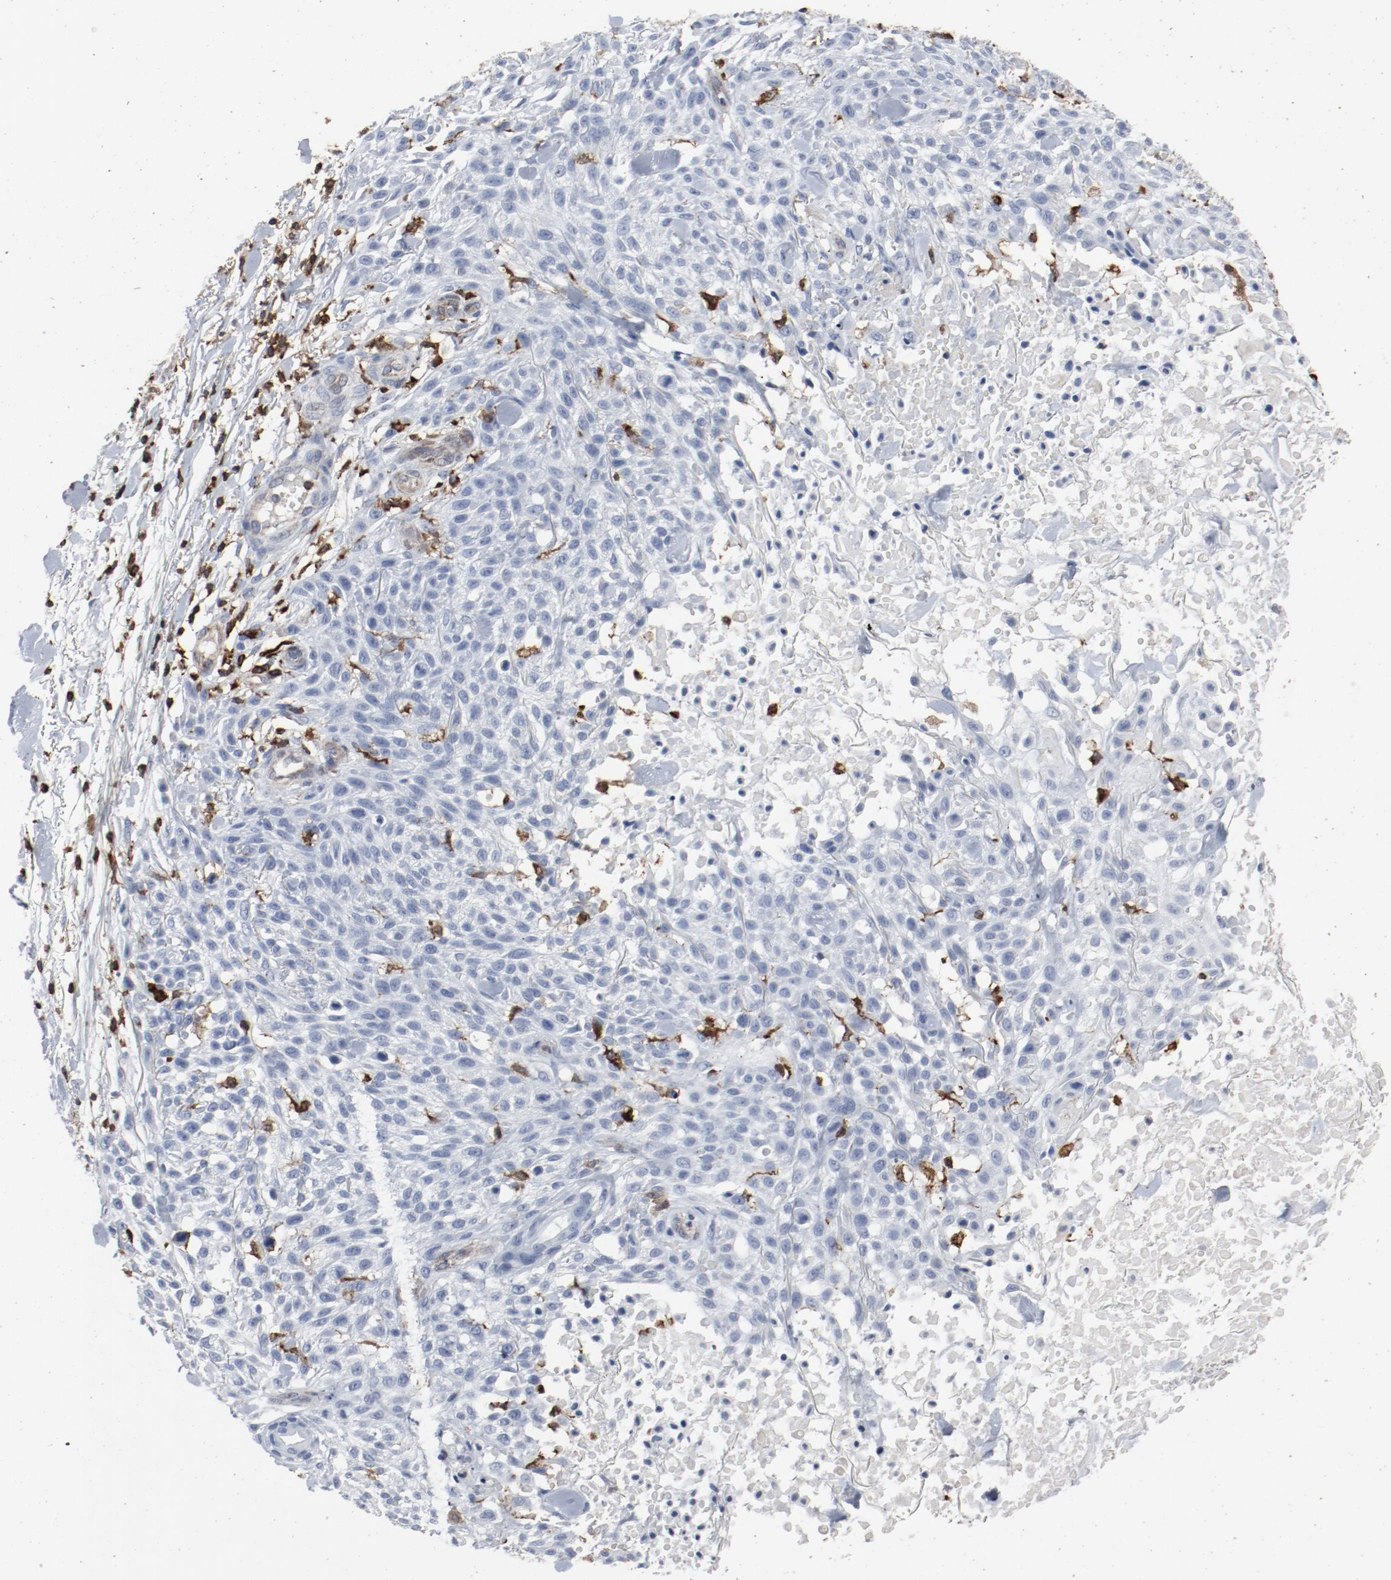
{"staining": {"intensity": "negative", "quantity": "none", "location": "none"}, "tissue": "skin cancer", "cell_type": "Tumor cells", "image_type": "cancer", "snomed": [{"axis": "morphology", "description": "Squamous cell carcinoma, NOS"}, {"axis": "topography", "description": "Skin"}], "caption": "The histopathology image demonstrates no significant expression in tumor cells of squamous cell carcinoma (skin).", "gene": "LCP2", "patient": {"sex": "female", "age": 42}}